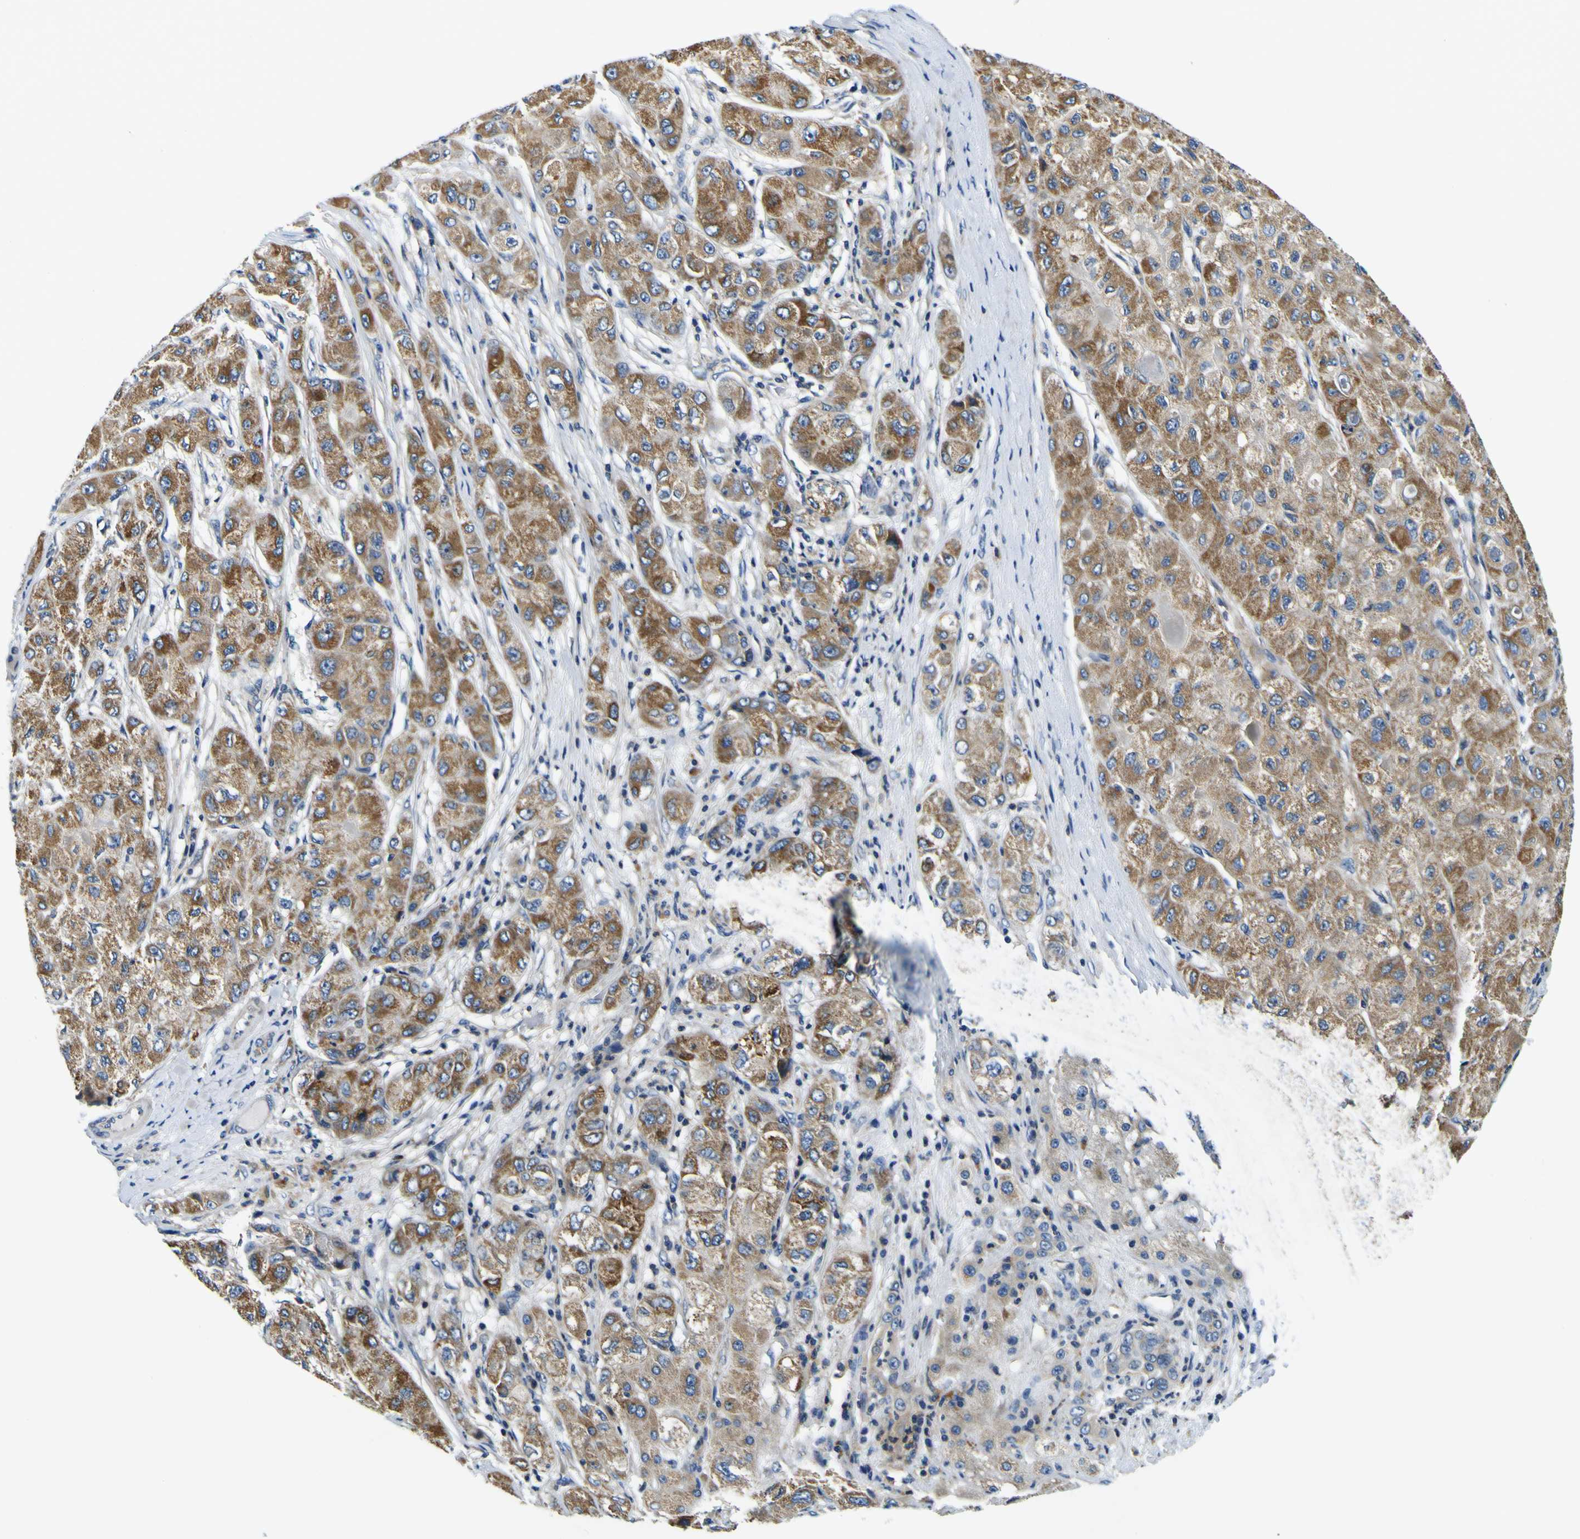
{"staining": {"intensity": "moderate", "quantity": ">75%", "location": "cytoplasmic/membranous"}, "tissue": "liver cancer", "cell_type": "Tumor cells", "image_type": "cancer", "snomed": [{"axis": "morphology", "description": "Carcinoma, Hepatocellular, NOS"}, {"axis": "topography", "description": "Liver"}], "caption": "Brown immunohistochemical staining in human hepatocellular carcinoma (liver) demonstrates moderate cytoplasmic/membranous positivity in approximately >75% of tumor cells. (brown staining indicates protein expression, while blue staining denotes nuclei).", "gene": "CLSTN1", "patient": {"sex": "male", "age": 80}}